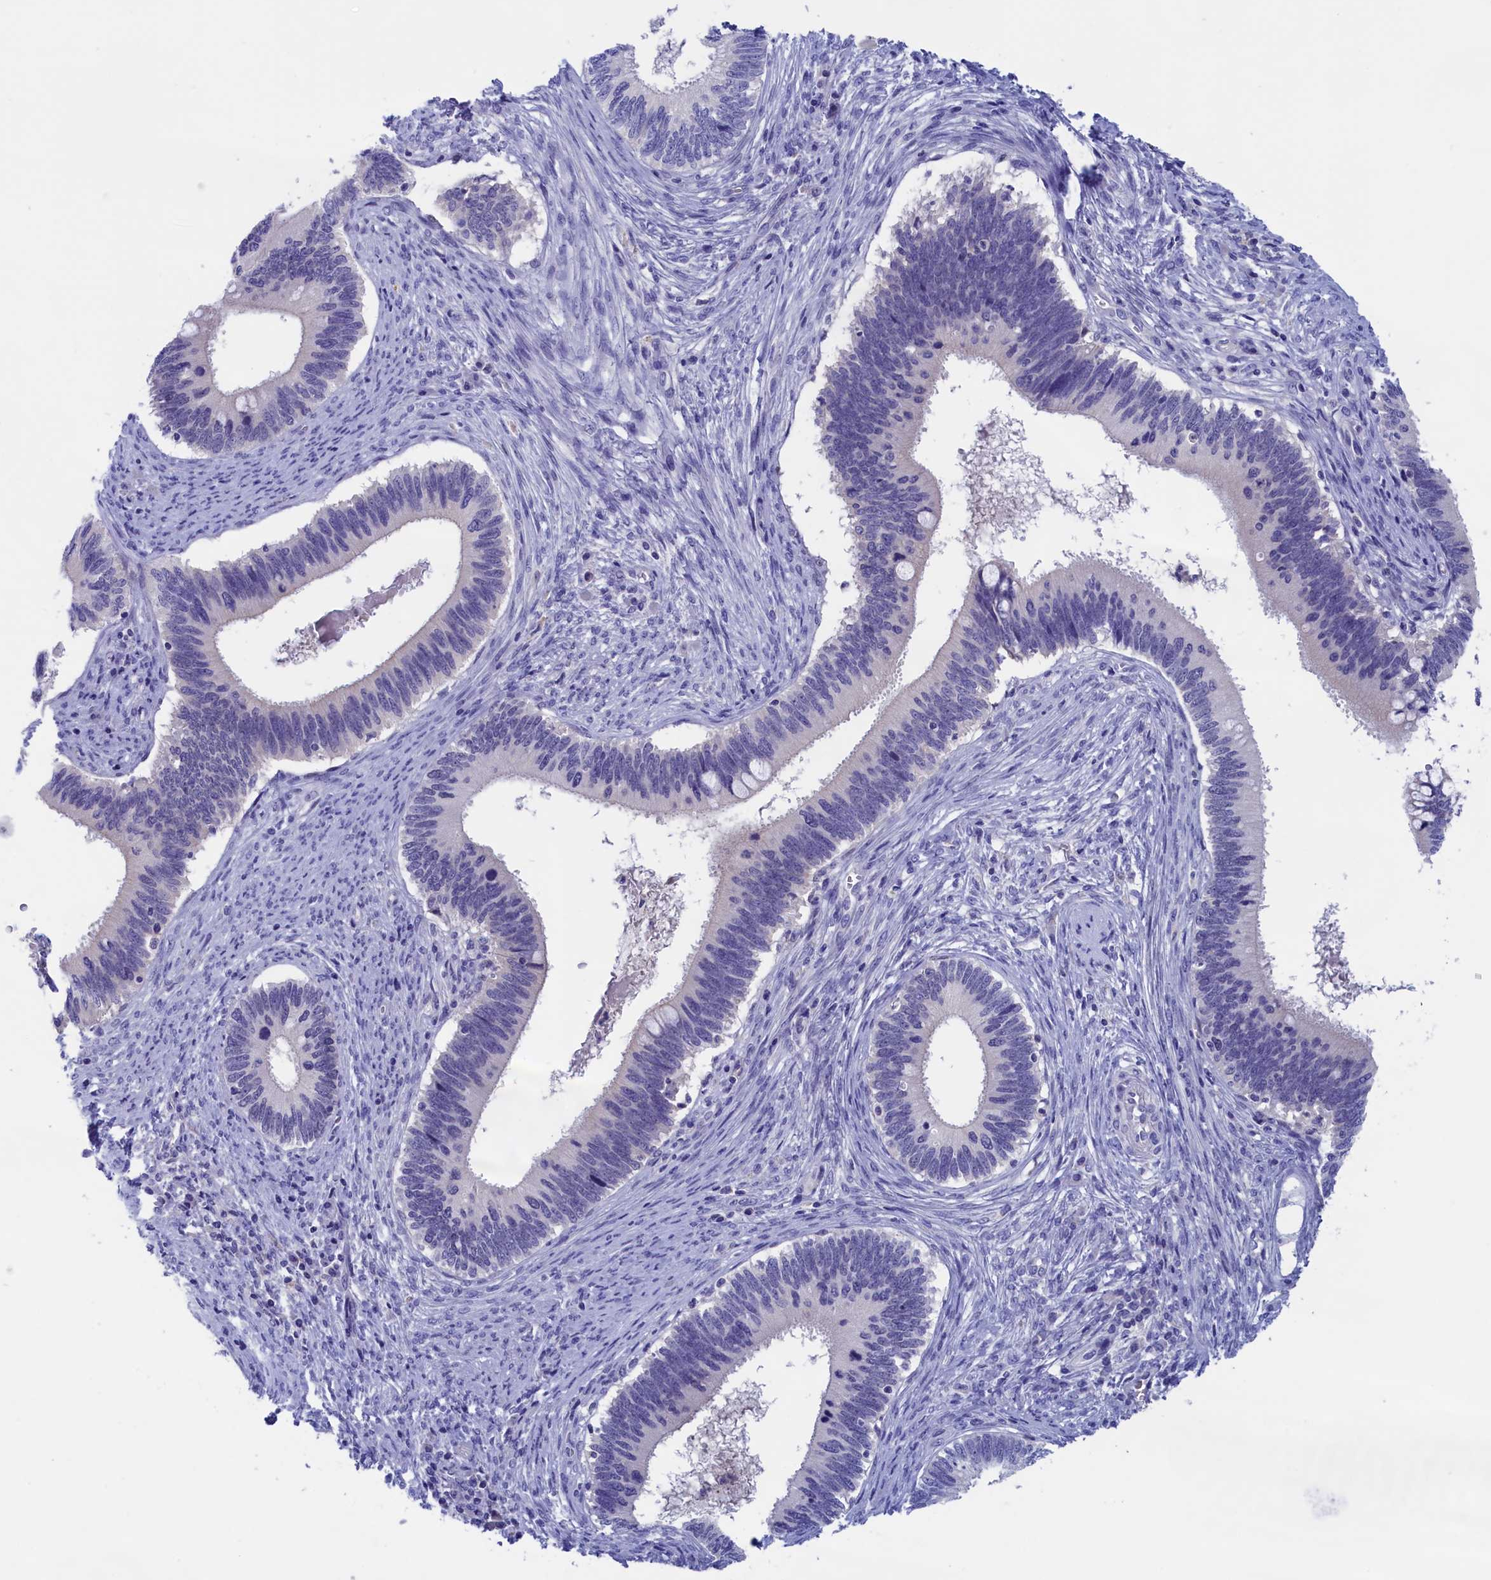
{"staining": {"intensity": "negative", "quantity": "none", "location": "none"}, "tissue": "cervical cancer", "cell_type": "Tumor cells", "image_type": "cancer", "snomed": [{"axis": "morphology", "description": "Adenocarcinoma, NOS"}, {"axis": "topography", "description": "Cervix"}], "caption": "Immunohistochemistry (IHC) image of neoplastic tissue: adenocarcinoma (cervical) stained with DAB demonstrates no significant protein expression in tumor cells.", "gene": "VPS35L", "patient": {"sex": "female", "age": 42}}